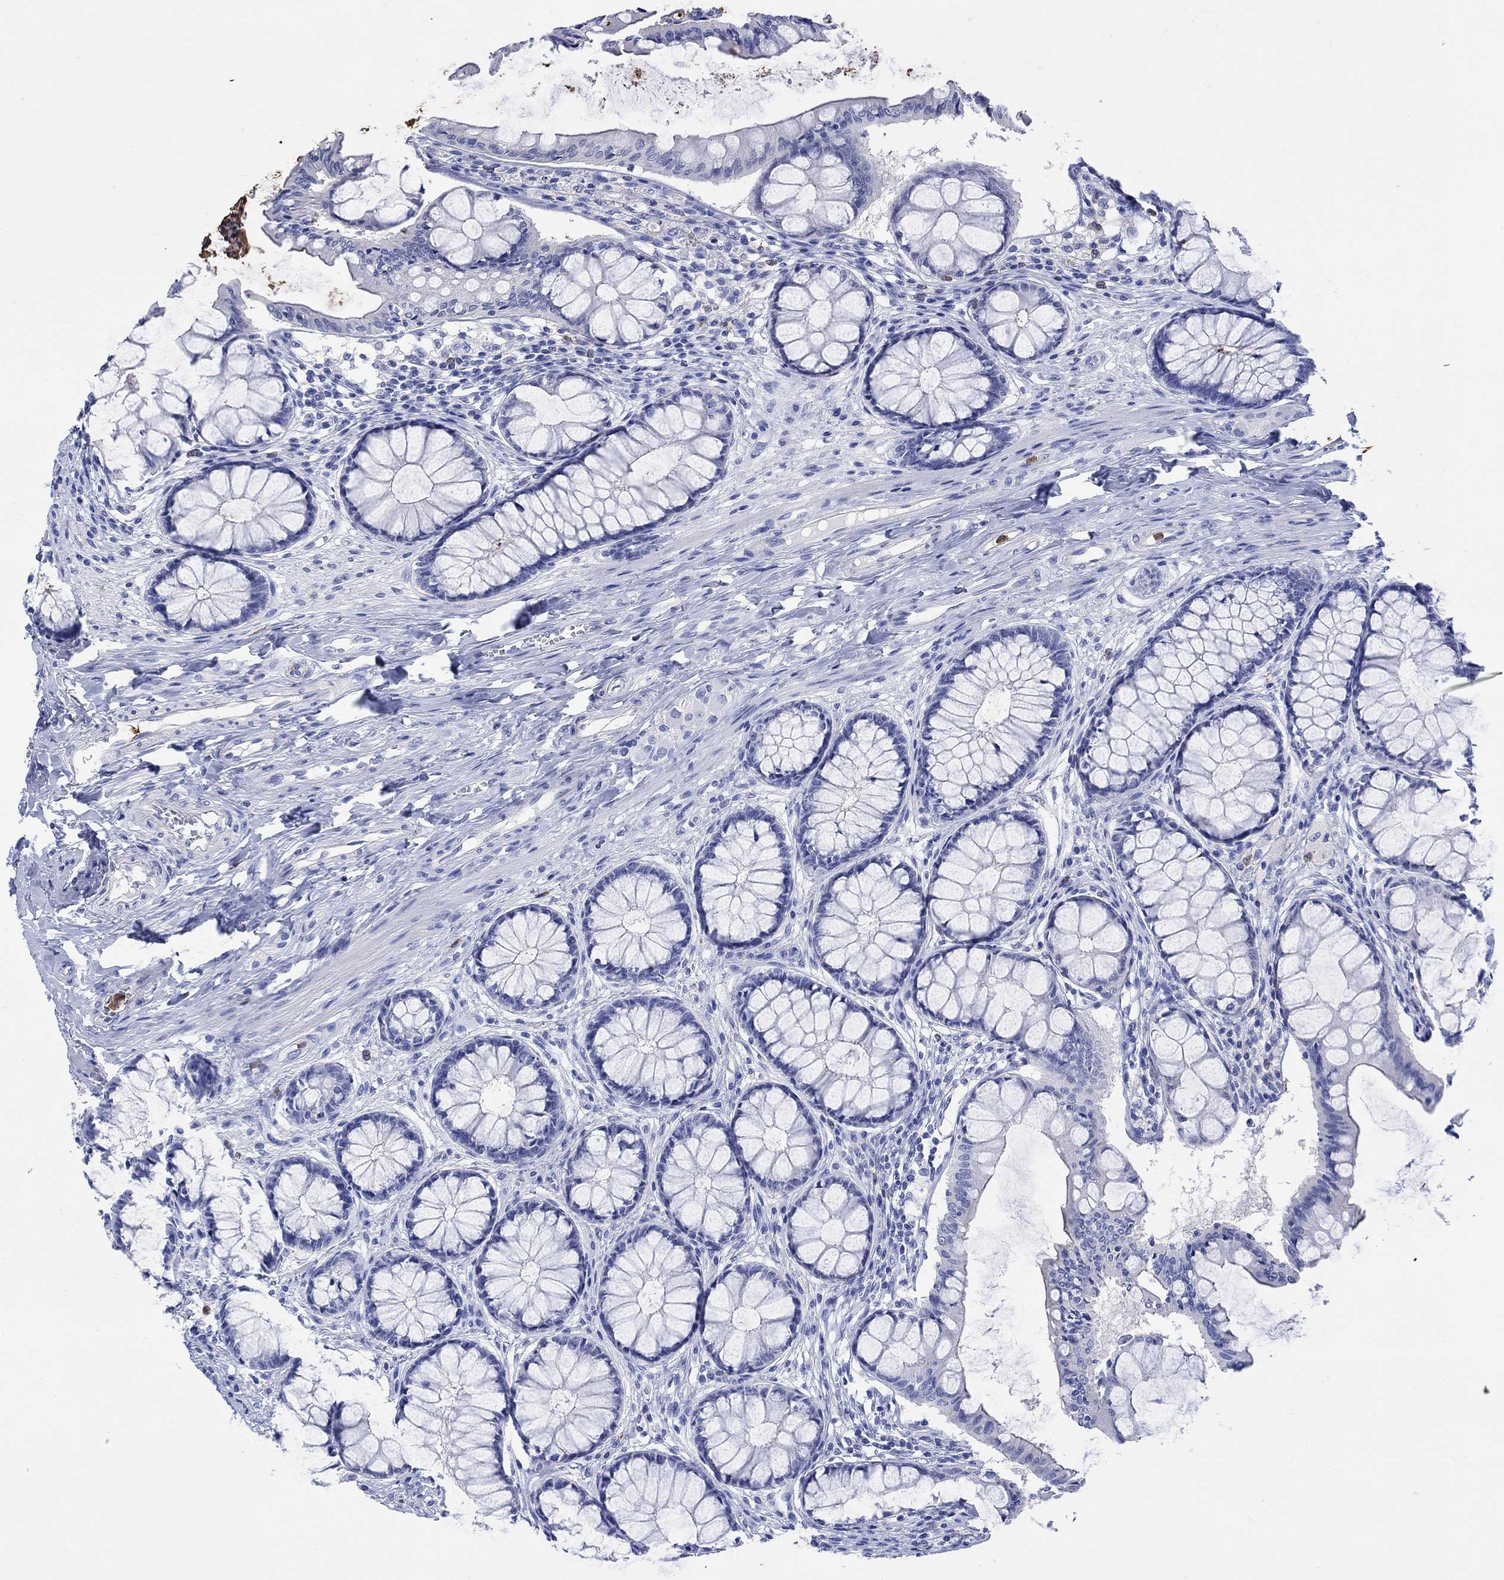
{"staining": {"intensity": "negative", "quantity": "none", "location": "none"}, "tissue": "colon", "cell_type": "Endothelial cells", "image_type": "normal", "snomed": [{"axis": "morphology", "description": "Normal tissue, NOS"}, {"axis": "topography", "description": "Colon"}], "caption": "Human colon stained for a protein using IHC displays no positivity in endothelial cells.", "gene": "LINGO3", "patient": {"sex": "female", "age": 65}}